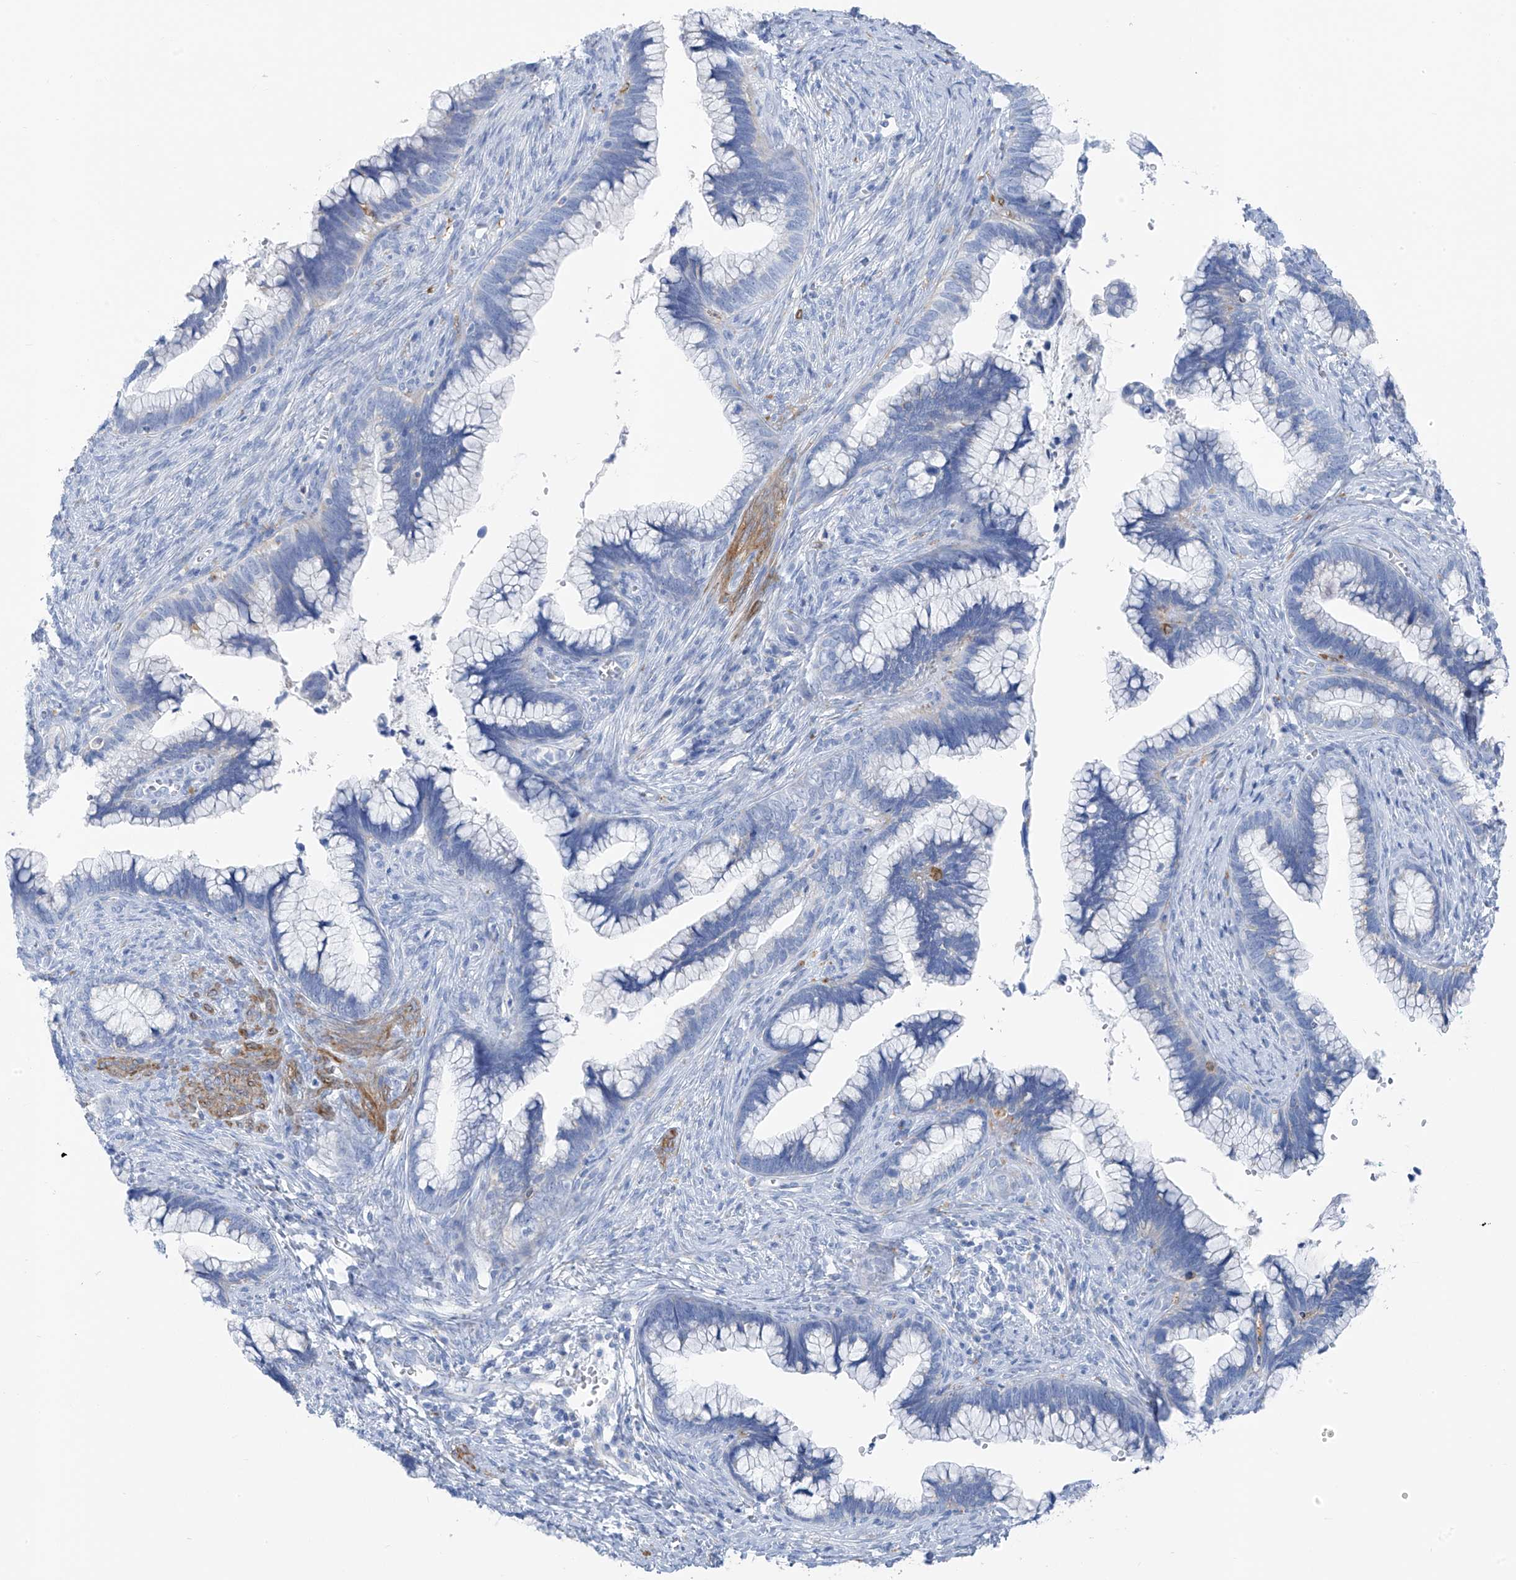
{"staining": {"intensity": "weak", "quantity": "<25%", "location": "cytoplasmic/membranous"}, "tissue": "cervical cancer", "cell_type": "Tumor cells", "image_type": "cancer", "snomed": [{"axis": "morphology", "description": "Adenocarcinoma, NOS"}, {"axis": "topography", "description": "Cervix"}], "caption": "High power microscopy histopathology image of an IHC micrograph of cervical cancer (adenocarcinoma), revealing no significant staining in tumor cells.", "gene": "GLMP", "patient": {"sex": "female", "age": 44}}